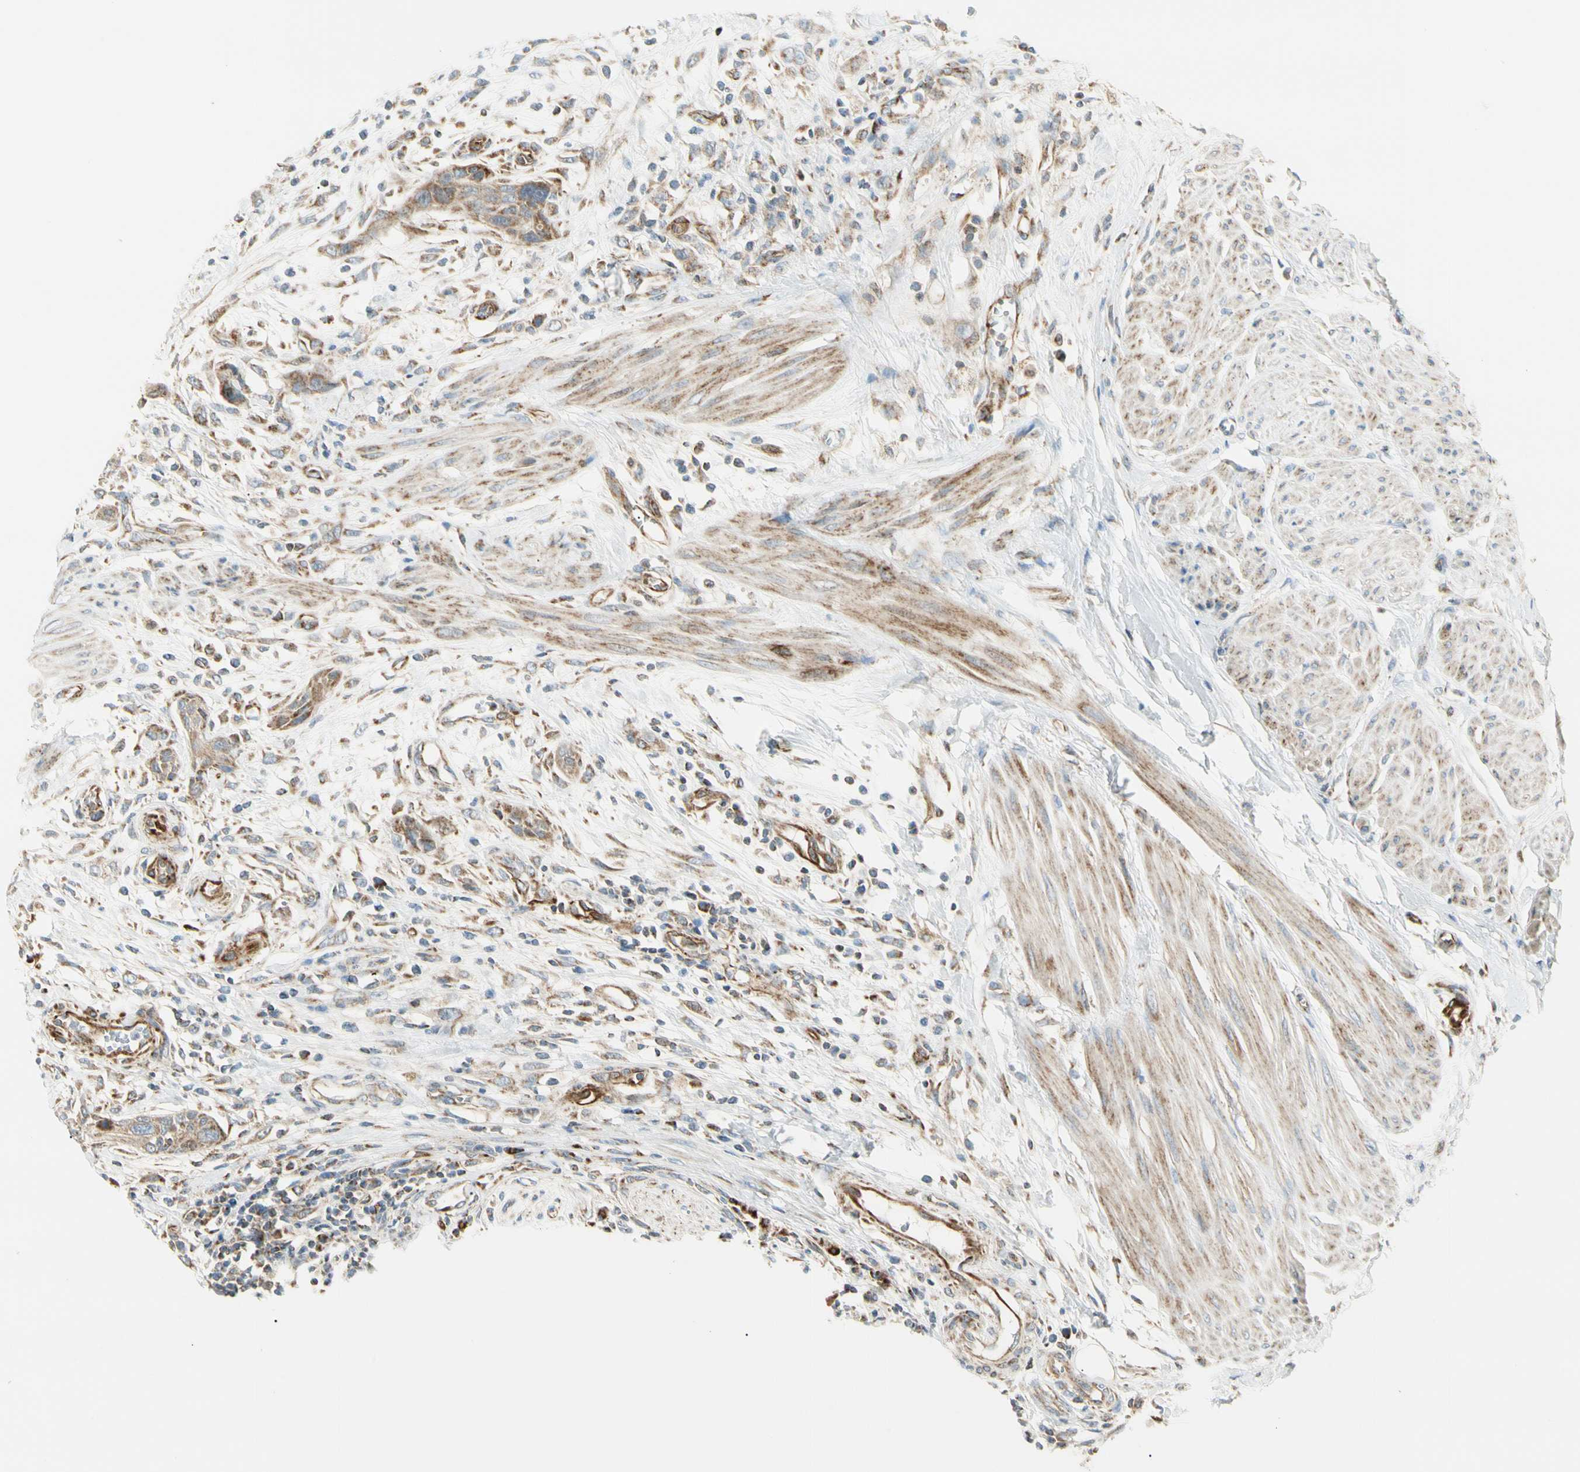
{"staining": {"intensity": "moderate", "quantity": ">75%", "location": "cytoplasmic/membranous"}, "tissue": "urothelial cancer", "cell_type": "Tumor cells", "image_type": "cancer", "snomed": [{"axis": "morphology", "description": "Urothelial carcinoma, High grade"}, {"axis": "topography", "description": "Urinary bladder"}], "caption": "Human urothelial cancer stained with a protein marker demonstrates moderate staining in tumor cells.", "gene": "TBC1D10A", "patient": {"sex": "male", "age": 35}}